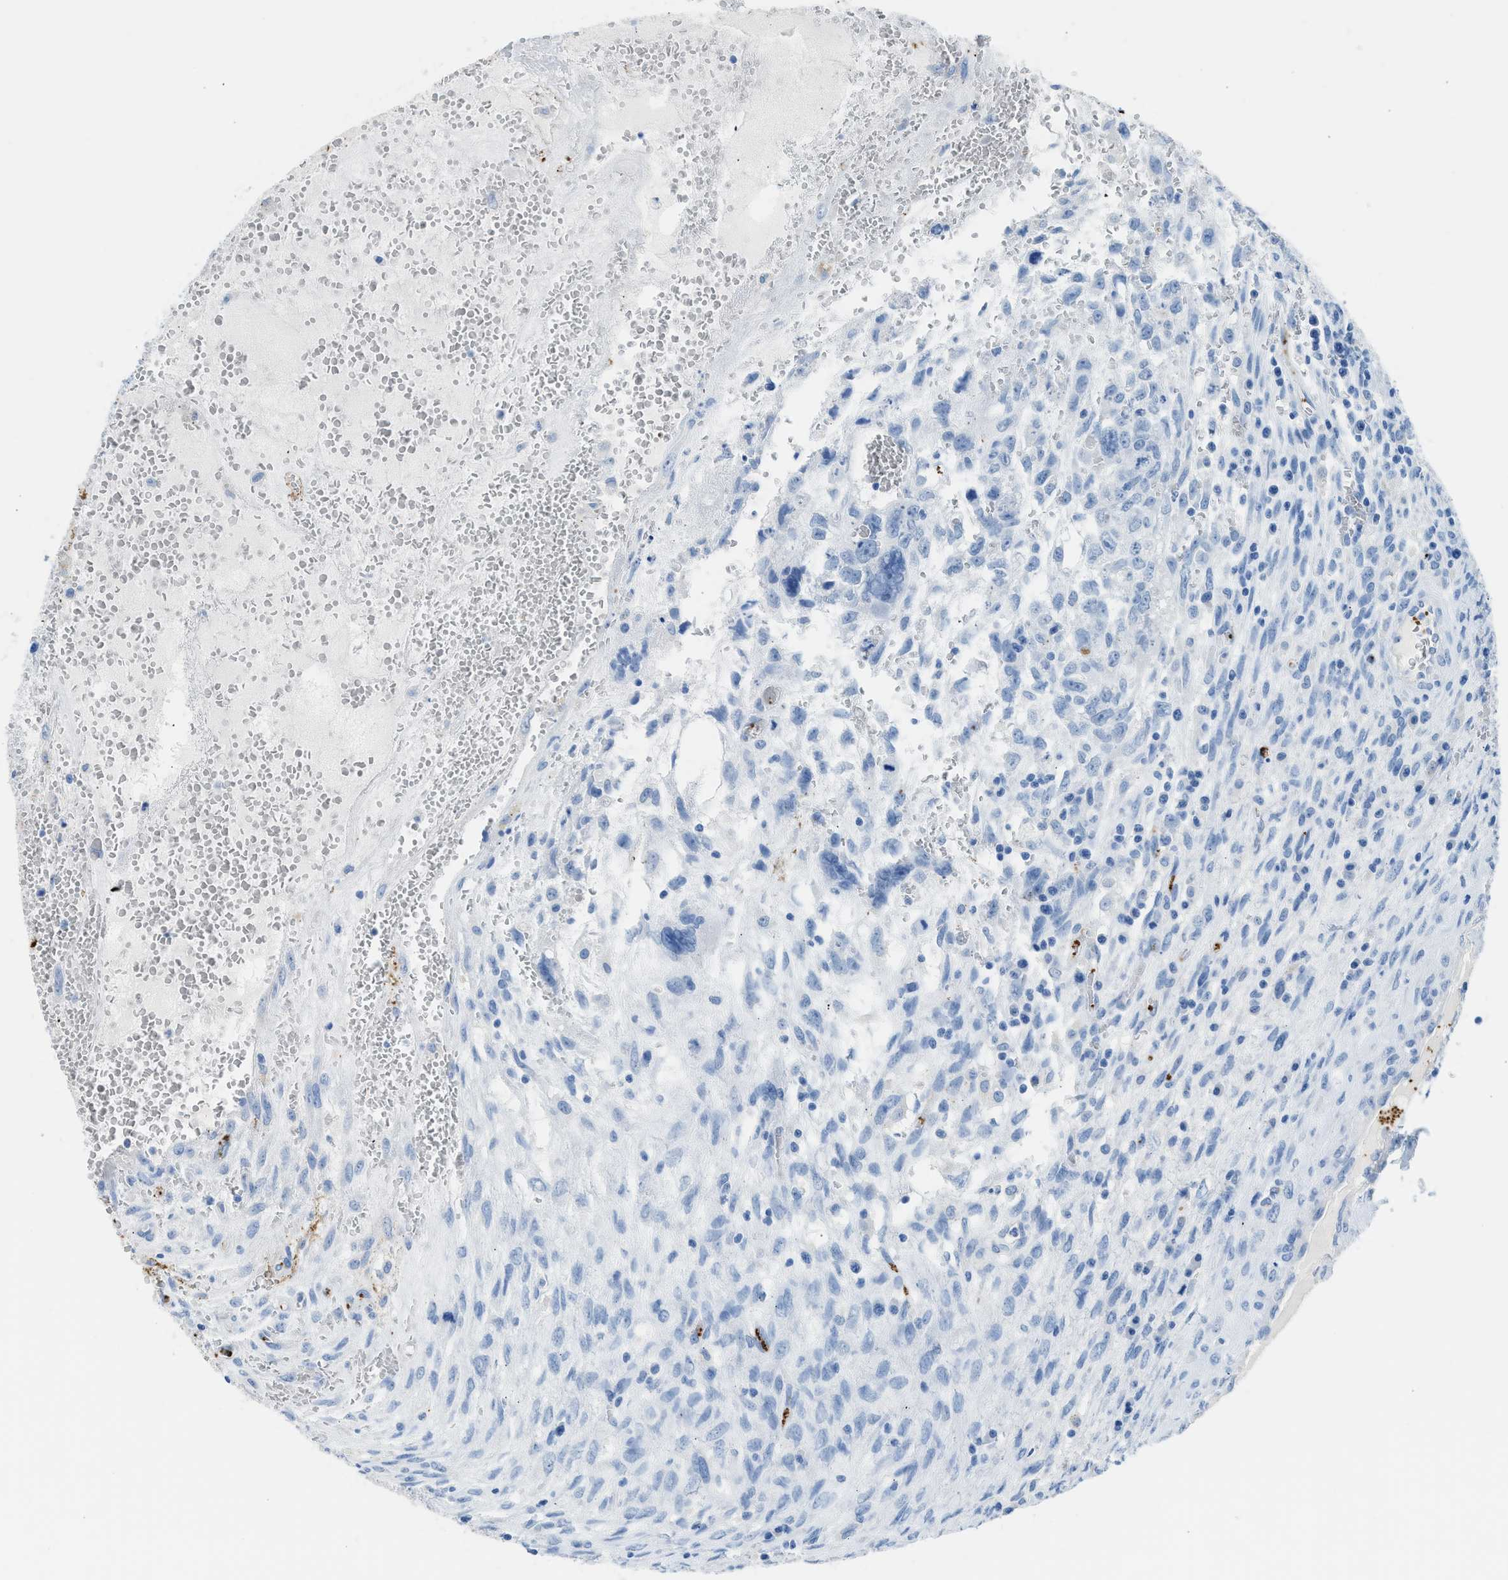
{"staining": {"intensity": "negative", "quantity": "none", "location": "none"}, "tissue": "testis cancer", "cell_type": "Tumor cells", "image_type": "cancer", "snomed": [{"axis": "morphology", "description": "Carcinoma, Embryonal, NOS"}, {"axis": "topography", "description": "Testis"}], "caption": "An image of embryonal carcinoma (testis) stained for a protein shows no brown staining in tumor cells.", "gene": "FAIM2", "patient": {"sex": "male", "age": 28}}